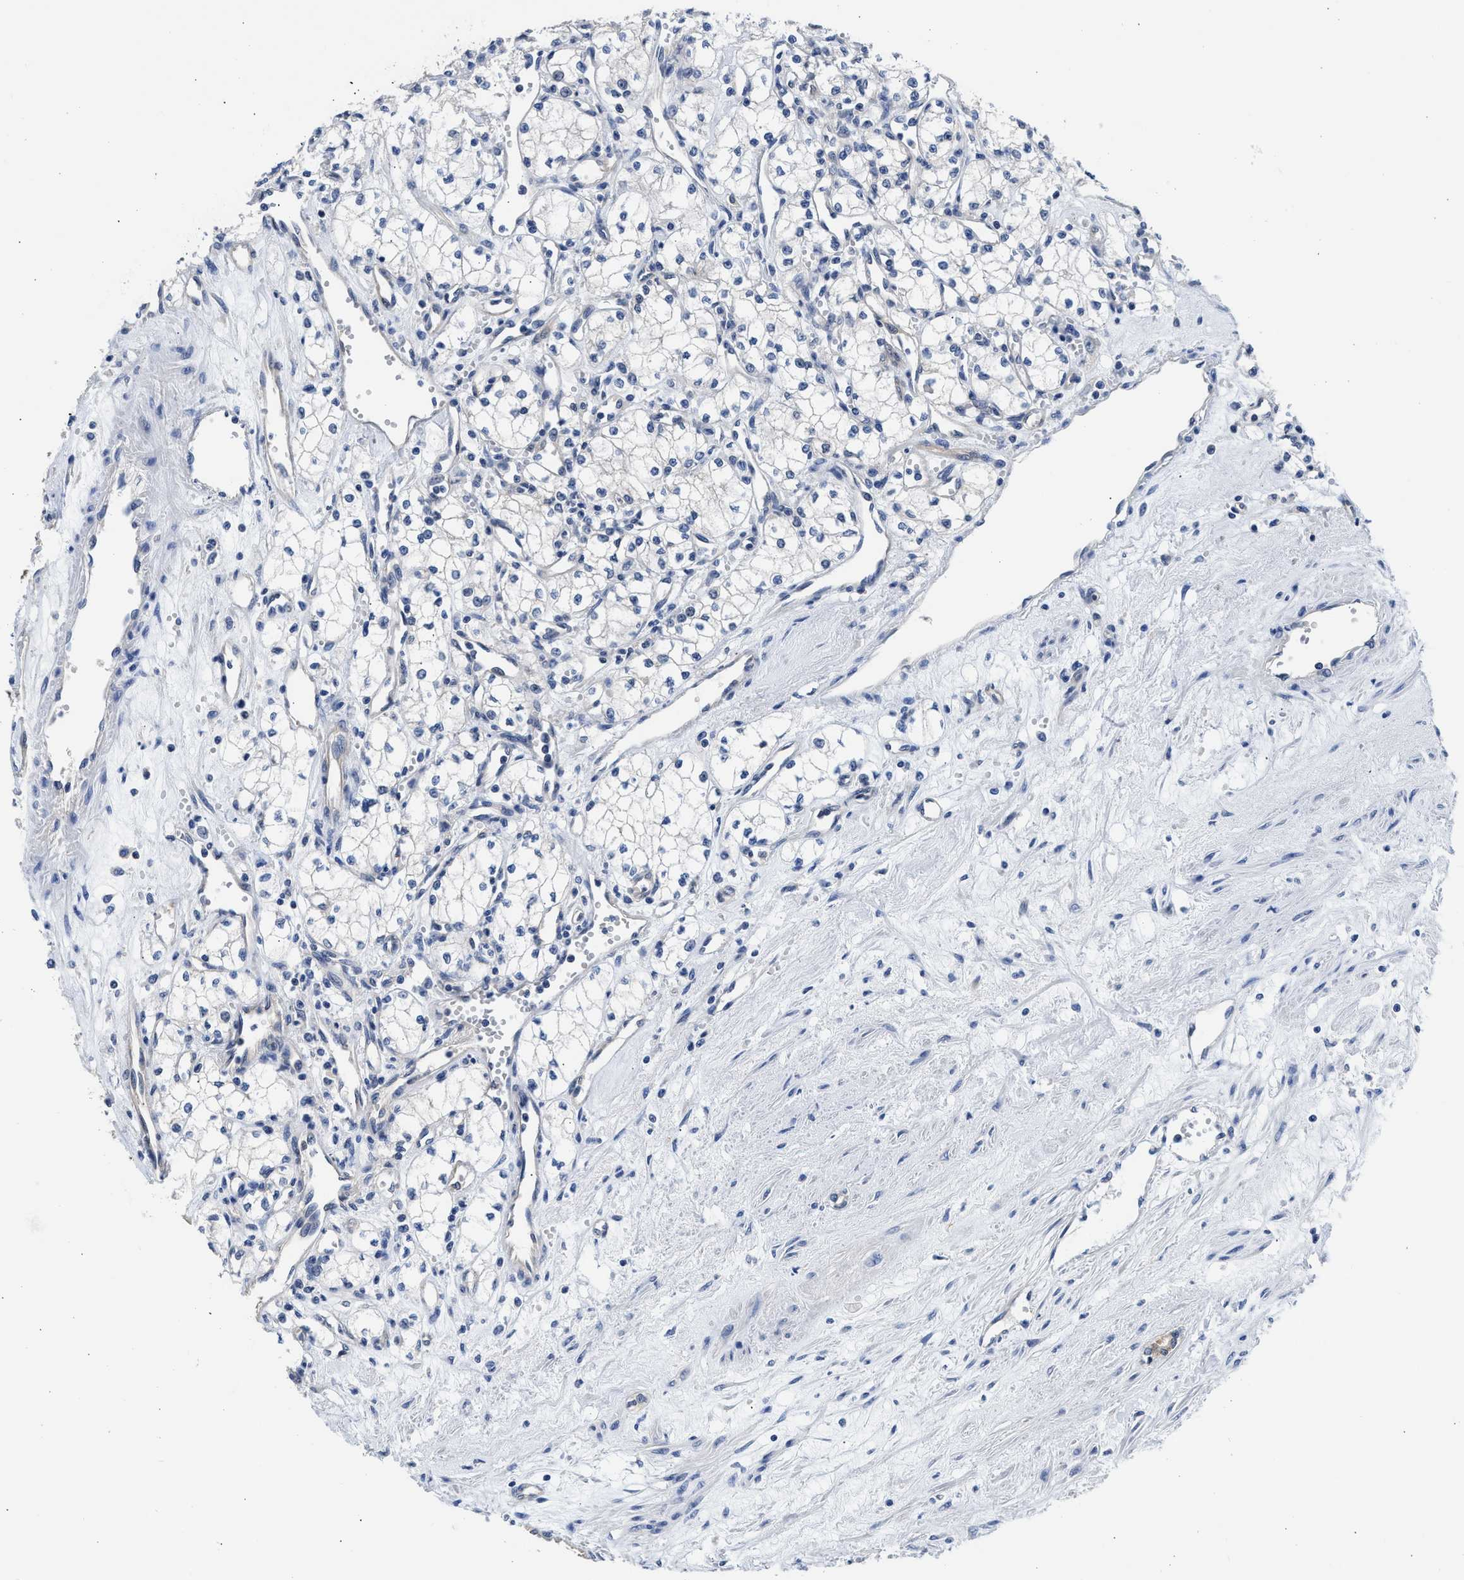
{"staining": {"intensity": "negative", "quantity": "none", "location": "none"}, "tissue": "renal cancer", "cell_type": "Tumor cells", "image_type": "cancer", "snomed": [{"axis": "morphology", "description": "Adenocarcinoma, NOS"}, {"axis": "topography", "description": "Kidney"}], "caption": "IHC micrograph of neoplastic tissue: human renal cancer stained with DAB displays no significant protein staining in tumor cells.", "gene": "XPO5", "patient": {"sex": "male", "age": 59}}